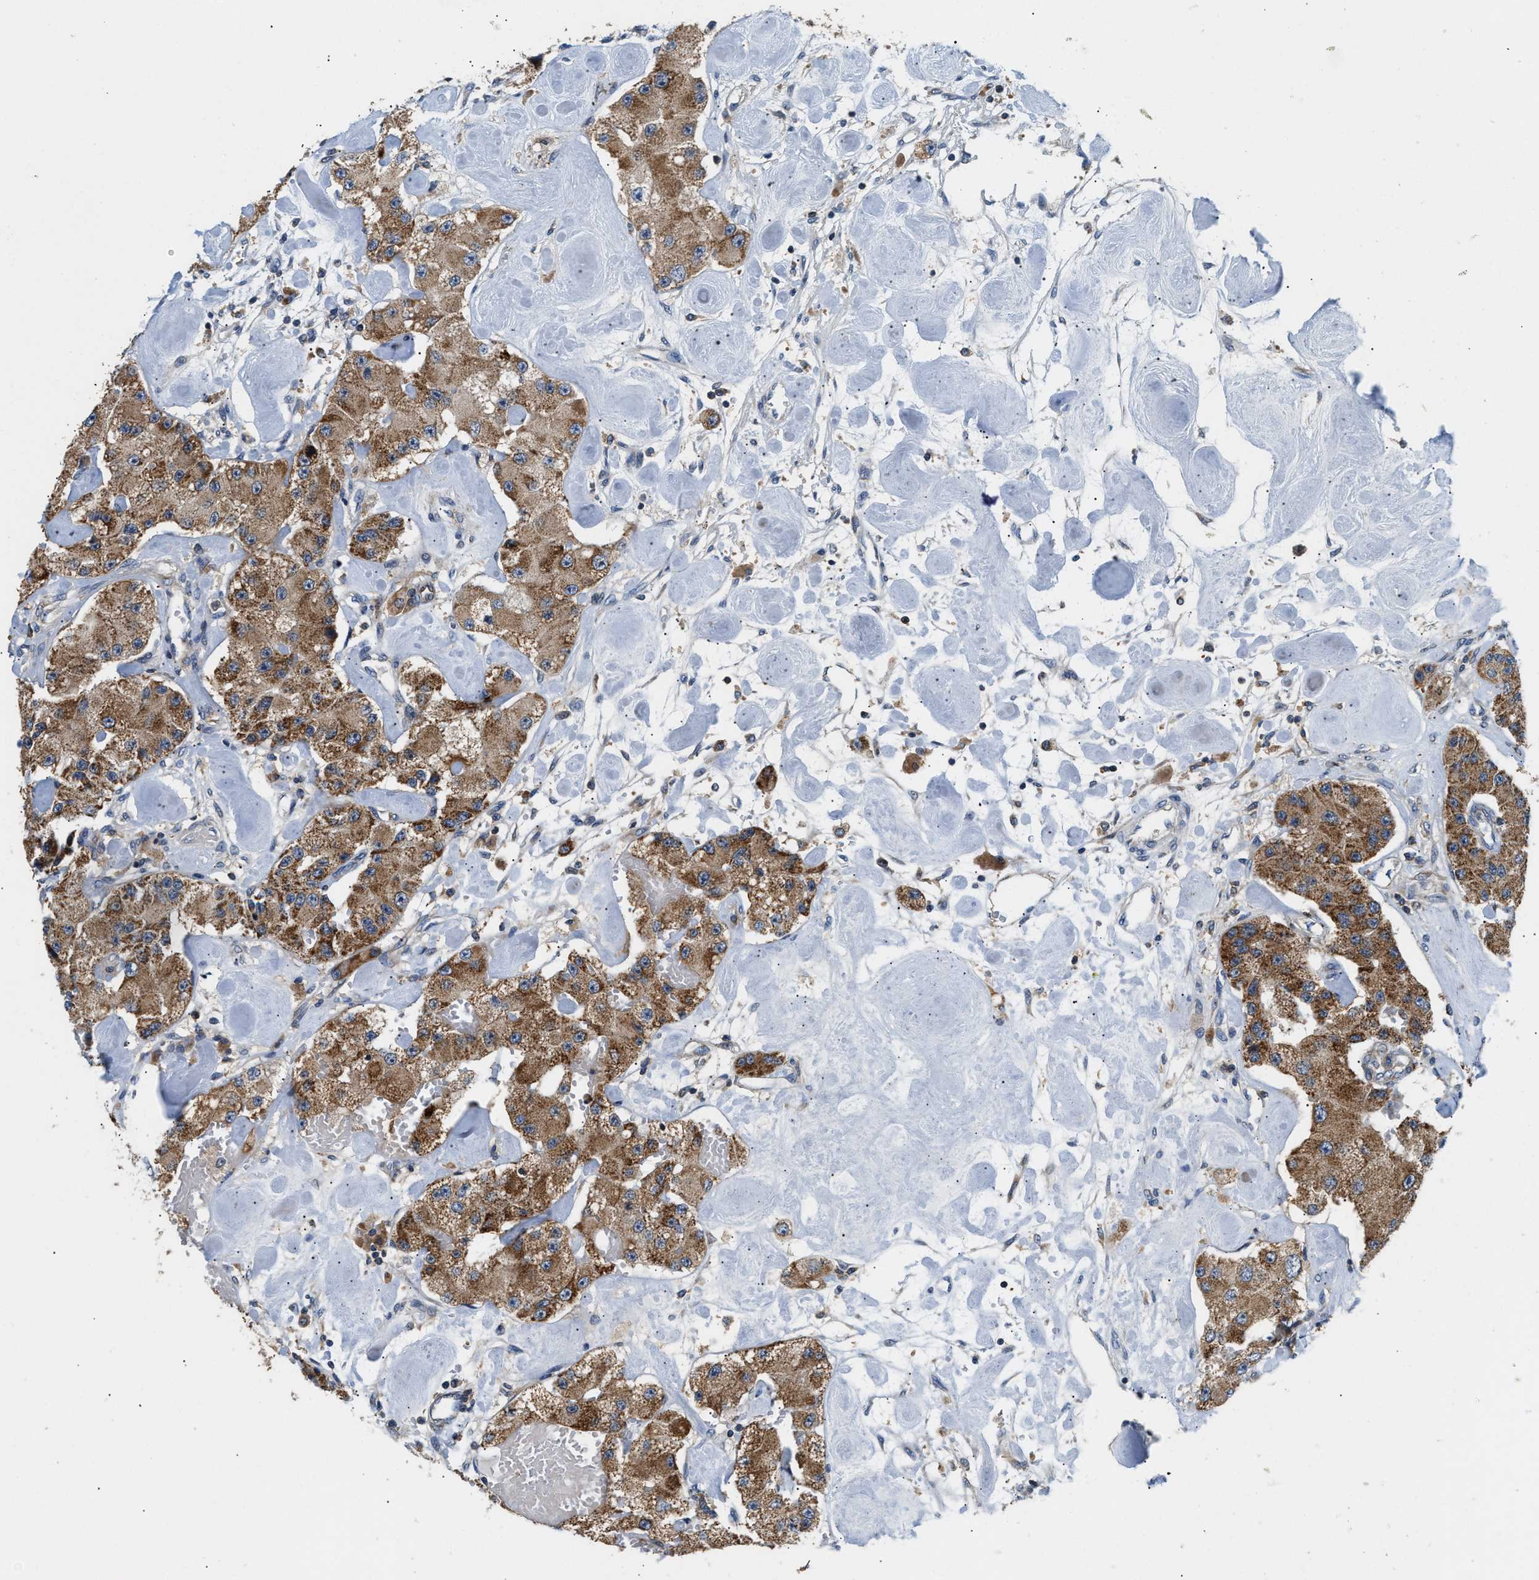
{"staining": {"intensity": "moderate", "quantity": ">75%", "location": "cytoplasmic/membranous"}, "tissue": "carcinoid", "cell_type": "Tumor cells", "image_type": "cancer", "snomed": [{"axis": "morphology", "description": "Carcinoid, malignant, NOS"}, {"axis": "topography", "description": "Pancreas"}], "caption": "Moderate cytoplasmic/membranous expression for a protein is seen in about >75% of tumor cells of malignant carcinoid using immunohistochemistry (IHC).", "gene": "CCM2", "patient": {"sex": "male", "age": 41}}